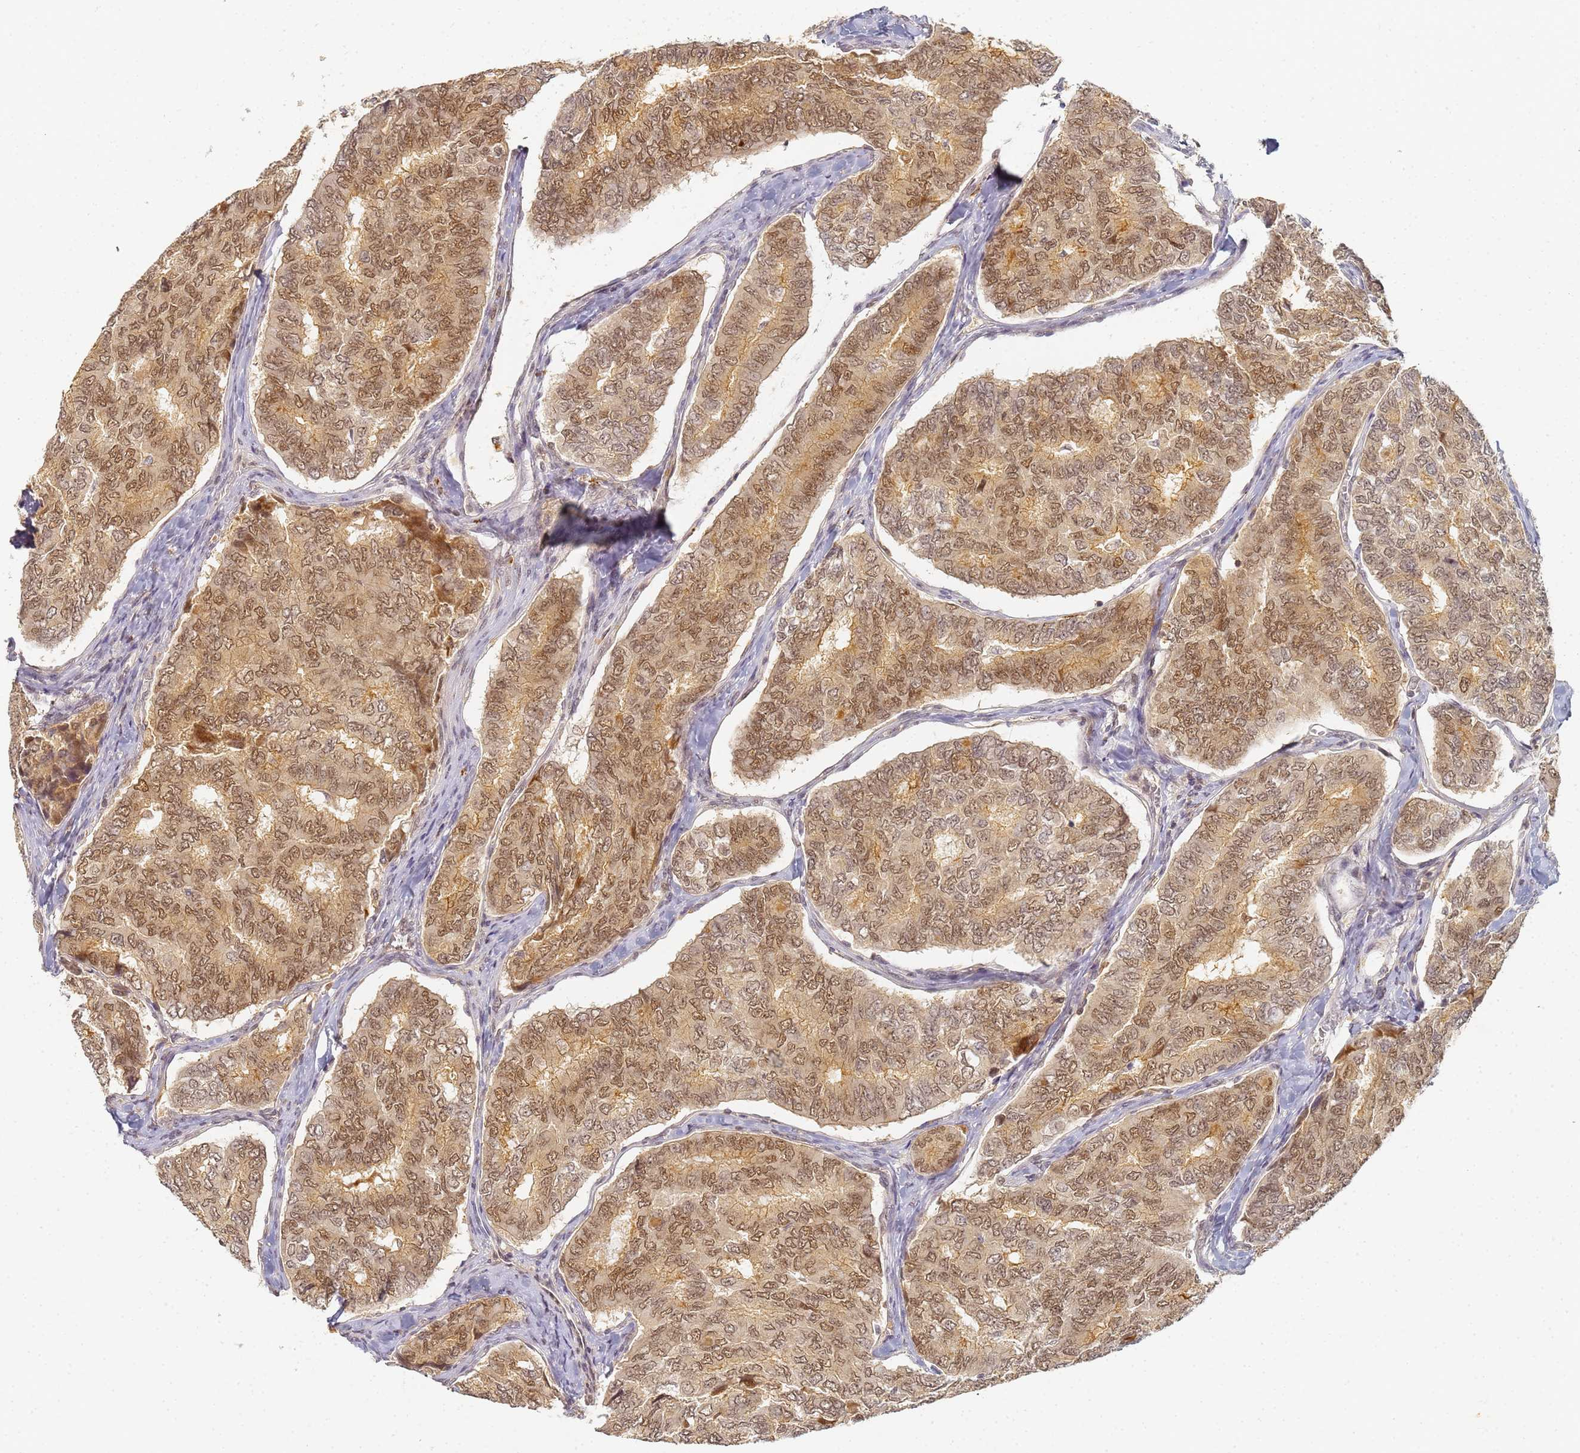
{"staining": {"intensity": "moderate", "quantity": ">75%", "location": "cytoplasmic/membranous,nuclear"}, "tissue": "thyroid cancer", "cell_type": "Tumor cells", "image_type": "cancer", "snomed": [{"axis": "morphology", "description": "Papillary adenocarcinoma, NOS"}, {"axis": "topography", "description": "Thyroid gland"}], "caption": "High-power microscopy captured an immunohistochemistry (IHC) micrograph of thyroid cancer, revealing moderate cytoplasmic/membranous and nuclear positivity in about >75% of tumor cells. (Brightfield microscopy of DAB IHC at high magnification).", "gene": "HMCES", "patient": {"sex": "female", "age": 35}}